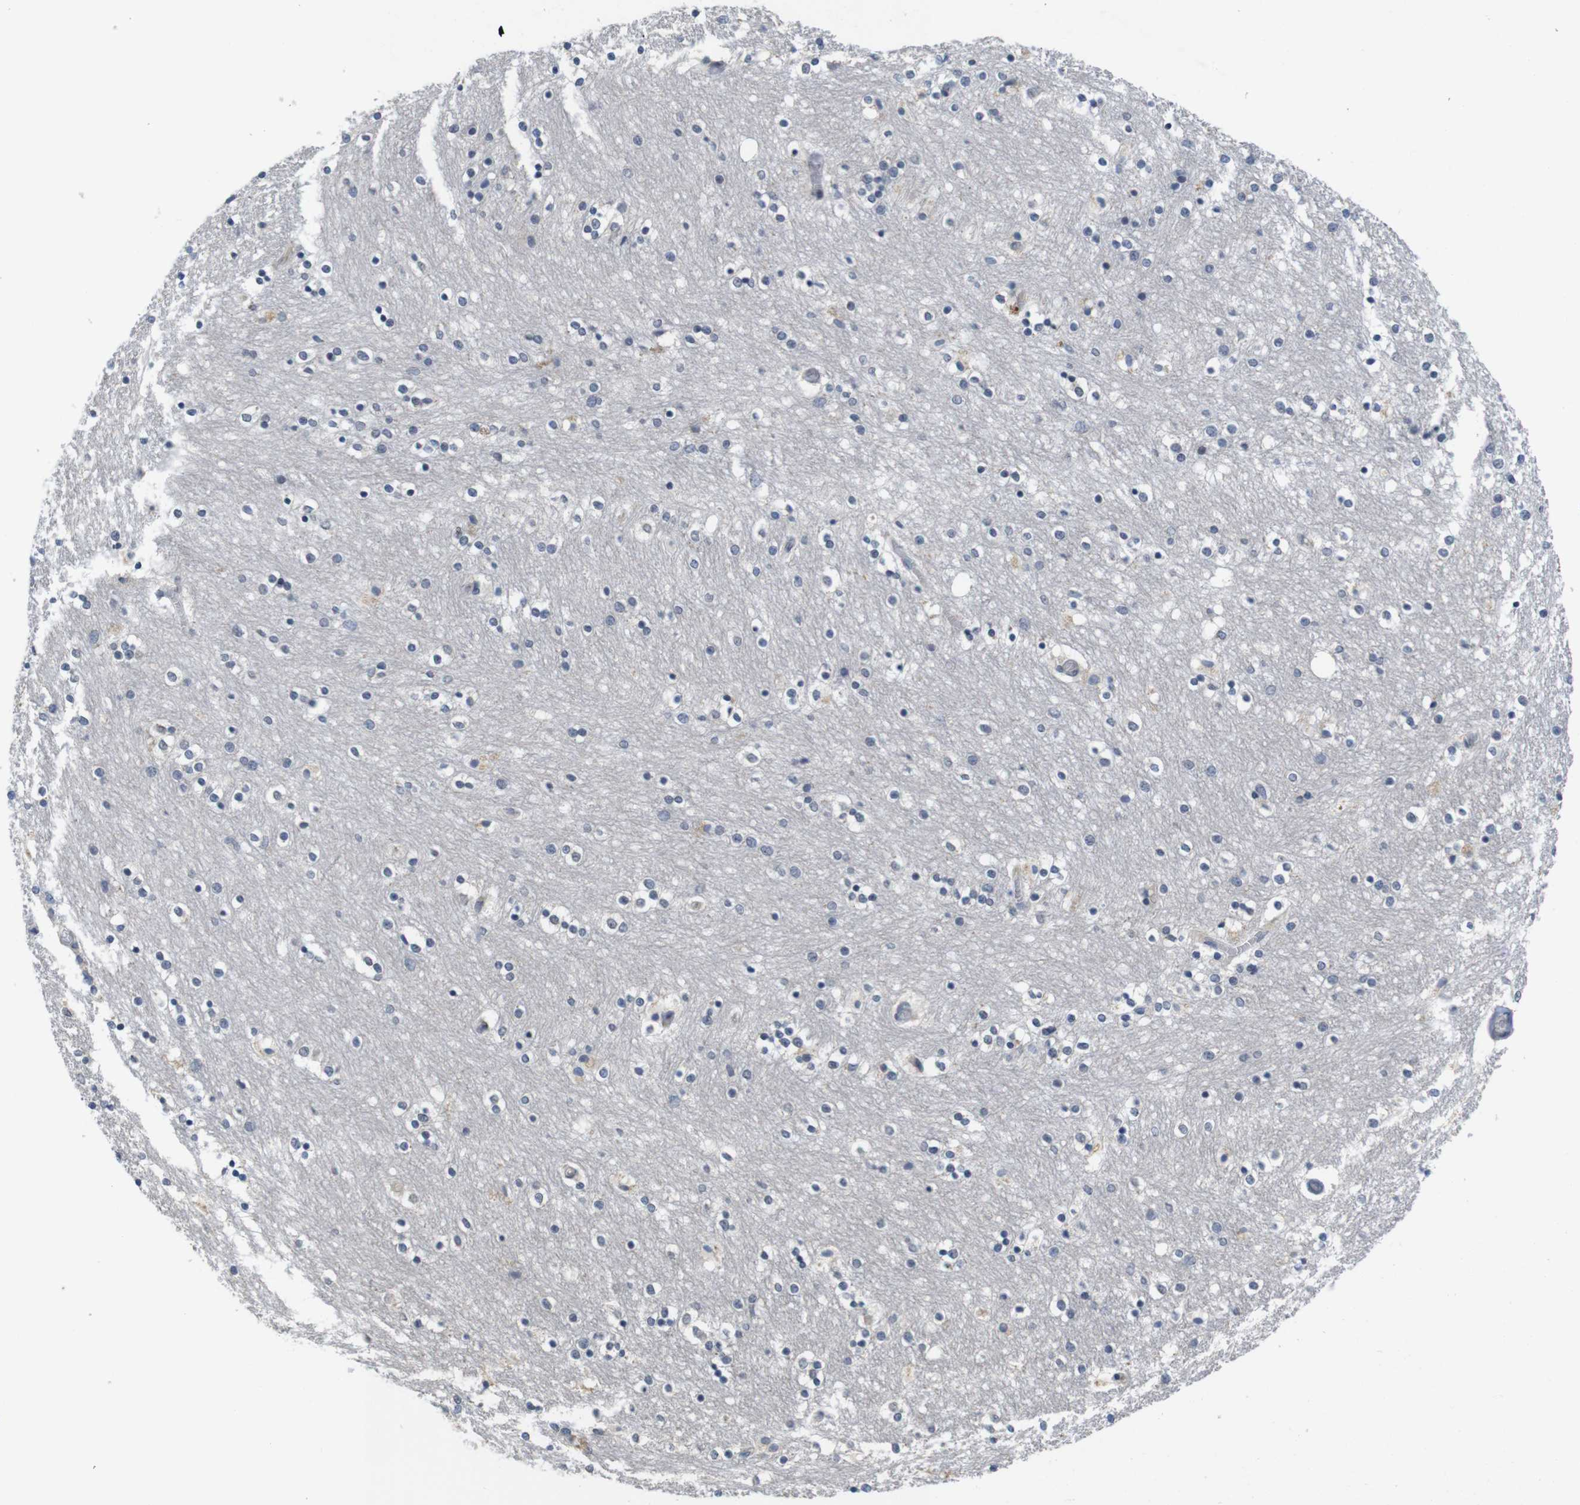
{"staining": {"intensity": "negative", "quantity": "none", "location": "none"}, "tissue": "caudate", "cell_type": "Glial cells", "image_type": "normal", "snomed": [{"axis": "morphology", "description": "Normal tissue, NOS"}, {"axis": "topography", "description": "Lateral ventricle wall"}], "caption": "Histopathology image shows no protein staining in glial cells of benign caudate. Nuclei are stained in blue.", "gene": "SKP2", "patient": {"sex": "female", "age": 54}}